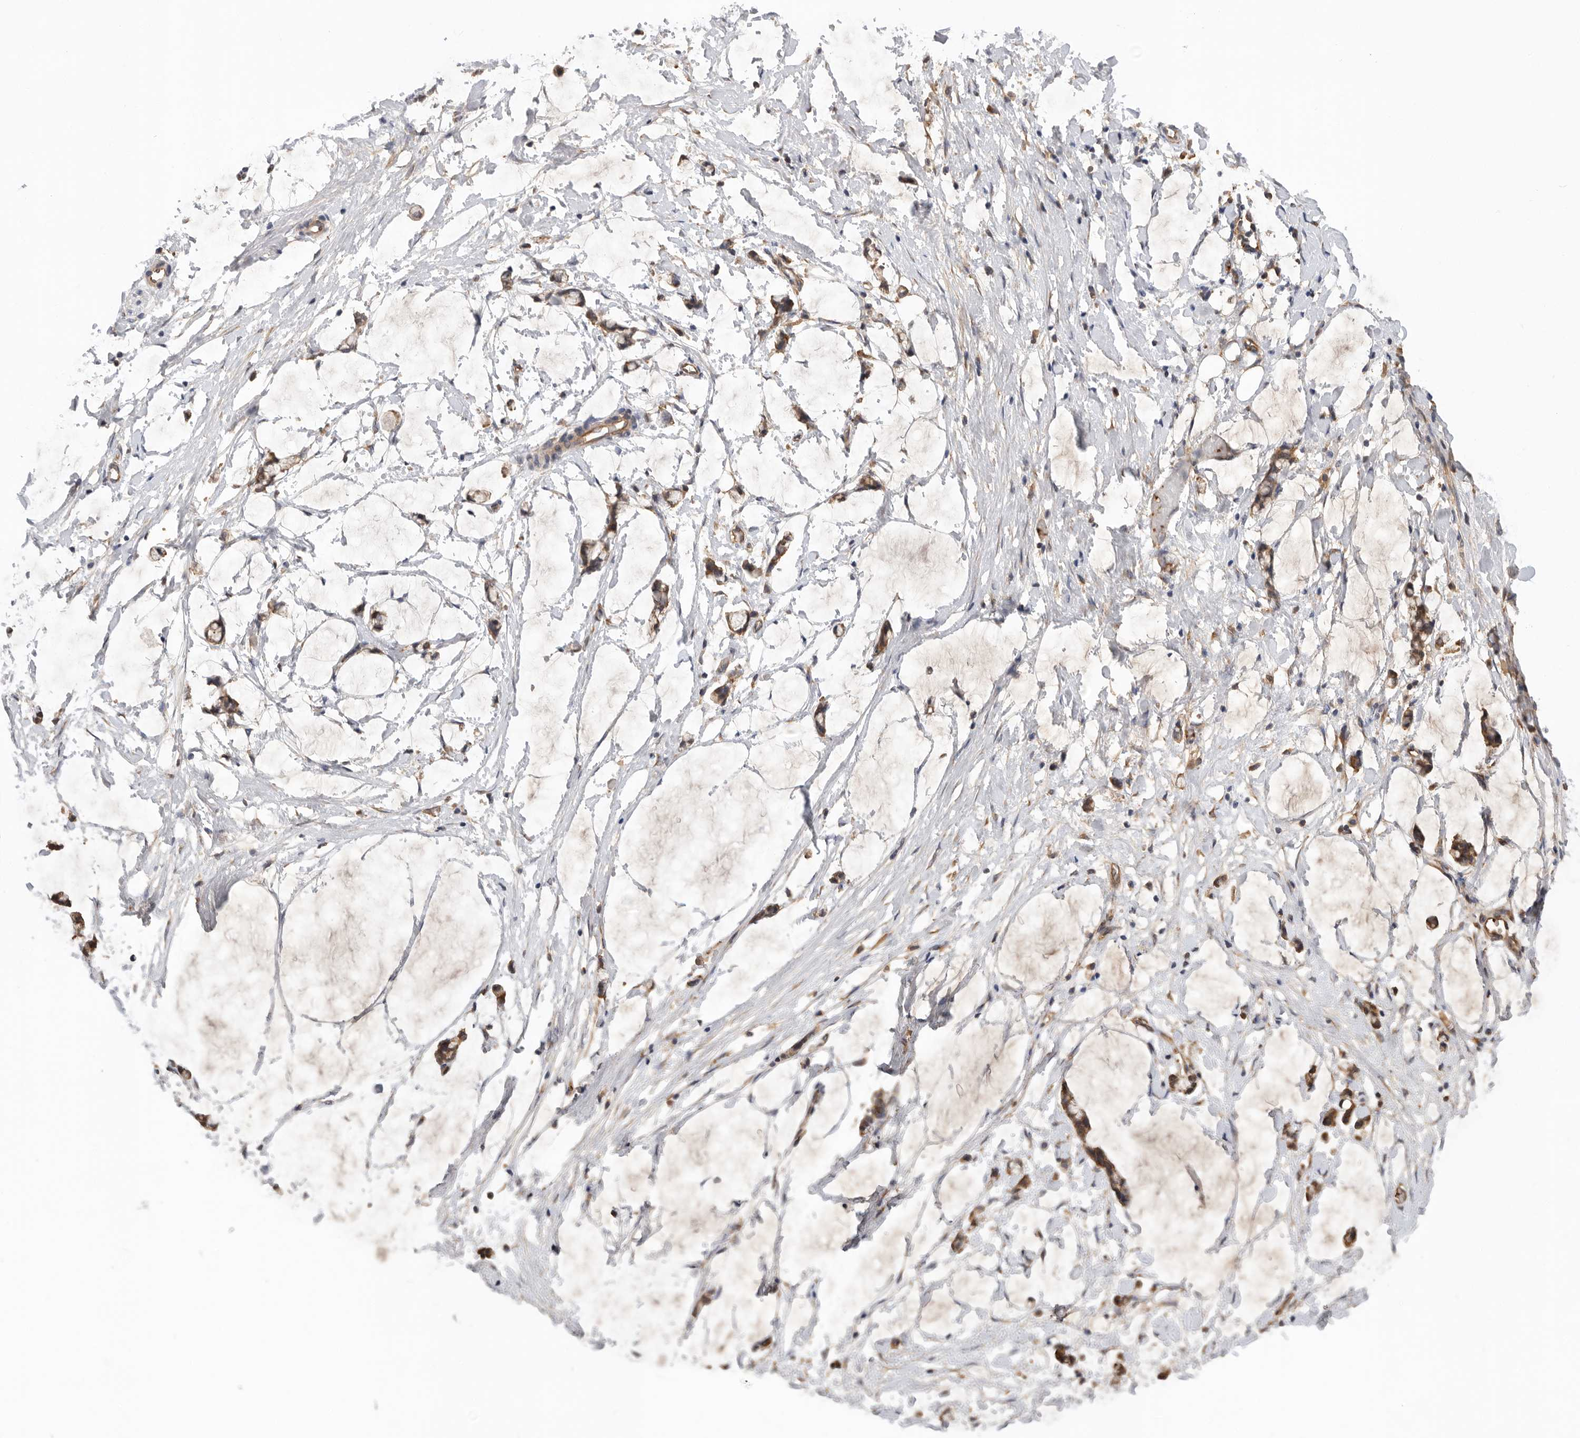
{"staining": {"intensity": "negative", "quantity": "none", "location": "none"}, "tissue": "adipose tissue", "cell_type": "Adipocytes", "image_type": "normal", "snomed": [{"axis": "morphology", "description": "Normal tissue, NOS"}, {"axis": "morphology", "description": "Adenocarcinoma, NOS"}, {"axis": "topography", "description": "Smooth muscle"}, {"axis": "topography", "description": "Colon"}], "caption": "There is no significant staining in adipocytes of adipose tissue. The staining was performed using DAB (3,3'-diaminobenzidine) to visualize the protein expression in brown, while the nuclei were stained in blue with hematoxylin (Magnification: 20x).", "gene": "CDC42BPB", "patient": {"sex": "male", "age": 14}}